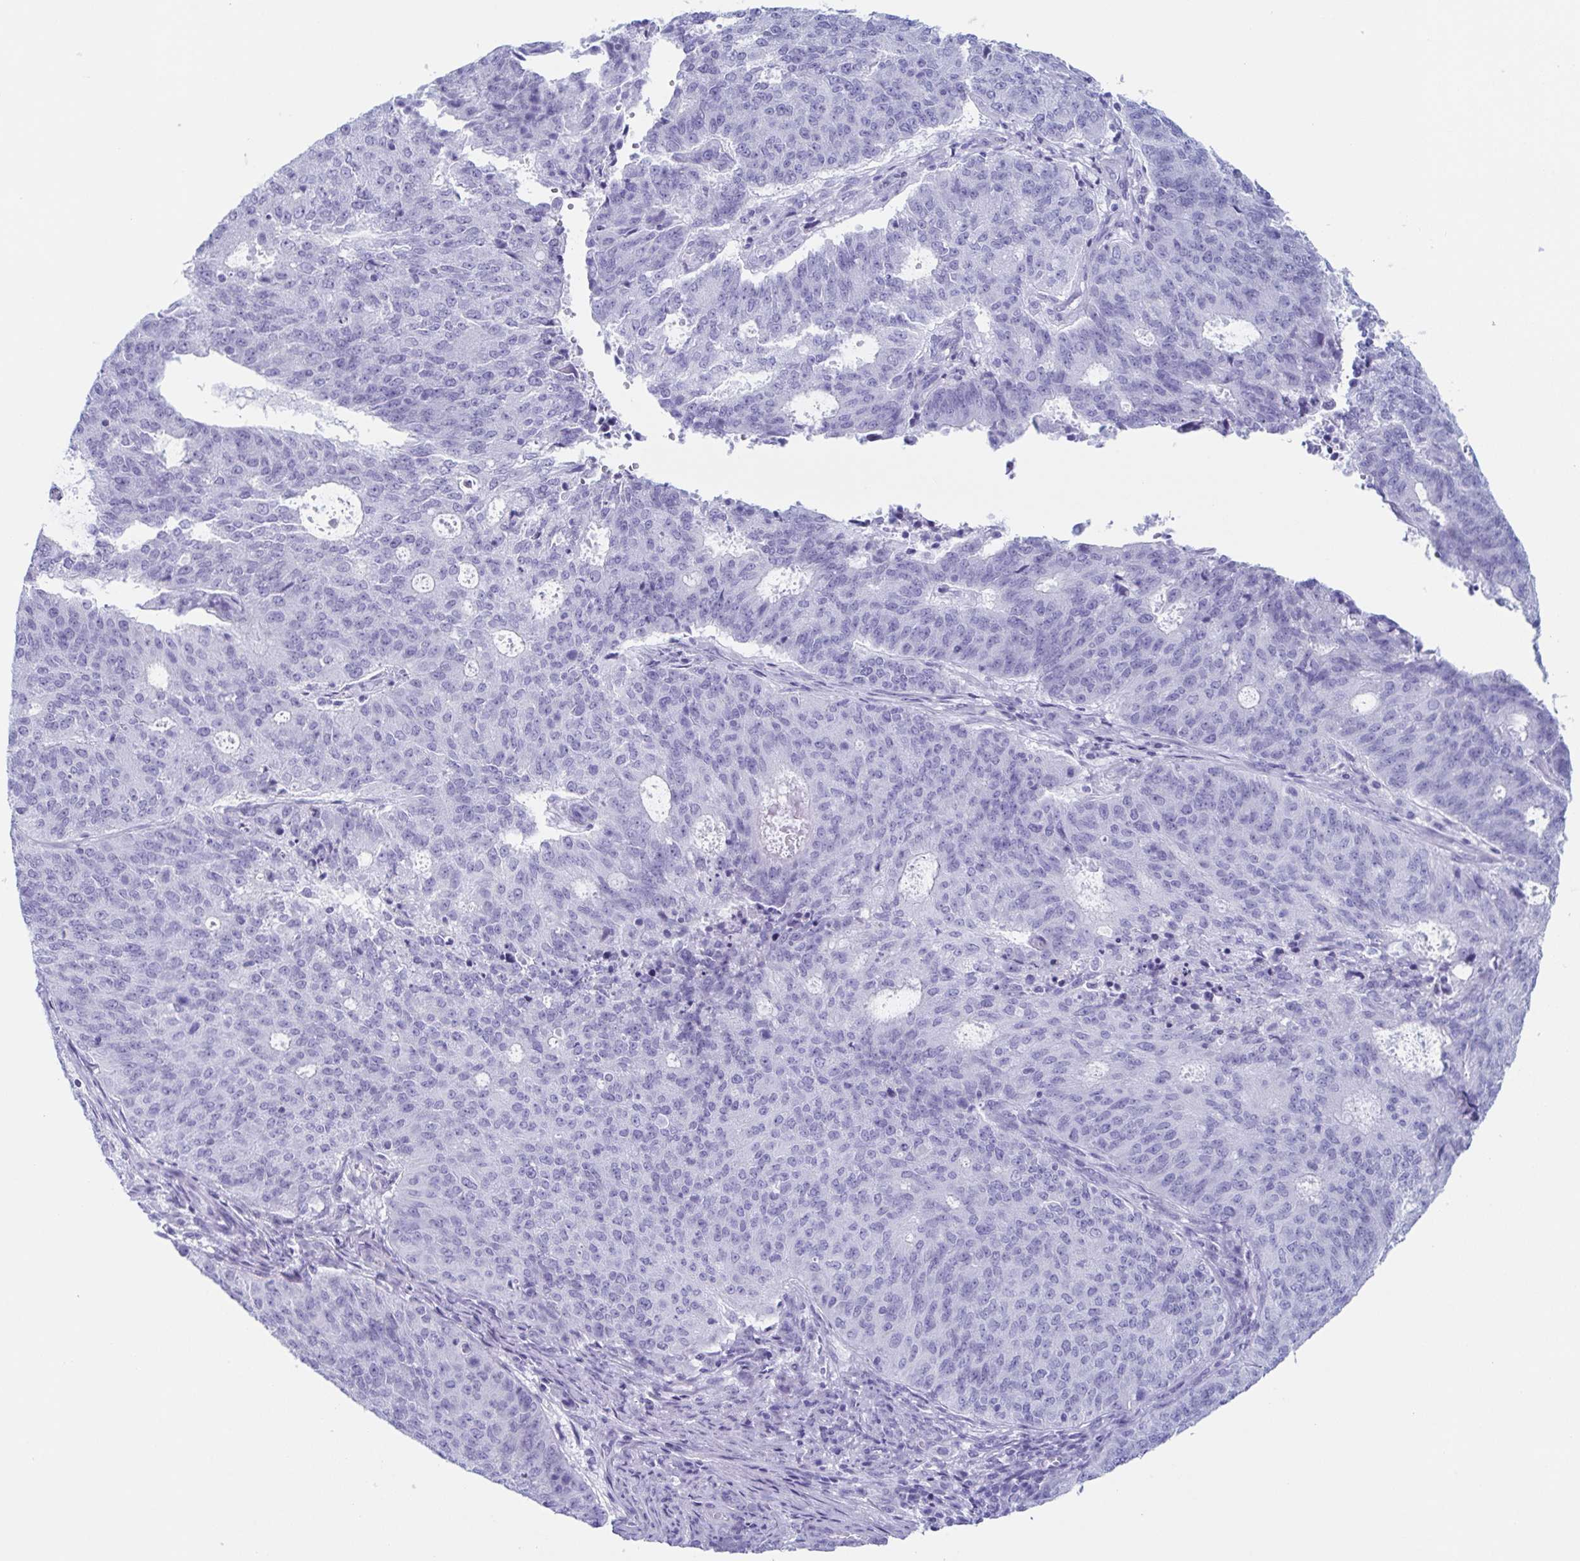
{"staining": {"intensity": "negative", "quantity": "none", "location": "none"}, "tissue": "endometrial cancer", "cell_type": "Tumor cells", "image_type": "cancer", "snomed": [{"axis": "morphology", "description": "Adenocarcinoma, NOS"}, {"axis": "topography", "description": "Endometrium"}], "caption": "A photomicrograph of adenocarcinoma (endometrial) stained for a protein exhibits no brown staining in tumor cells.", "gene": "LYRM2", "patient": {"sex": "female", "age": 82}}